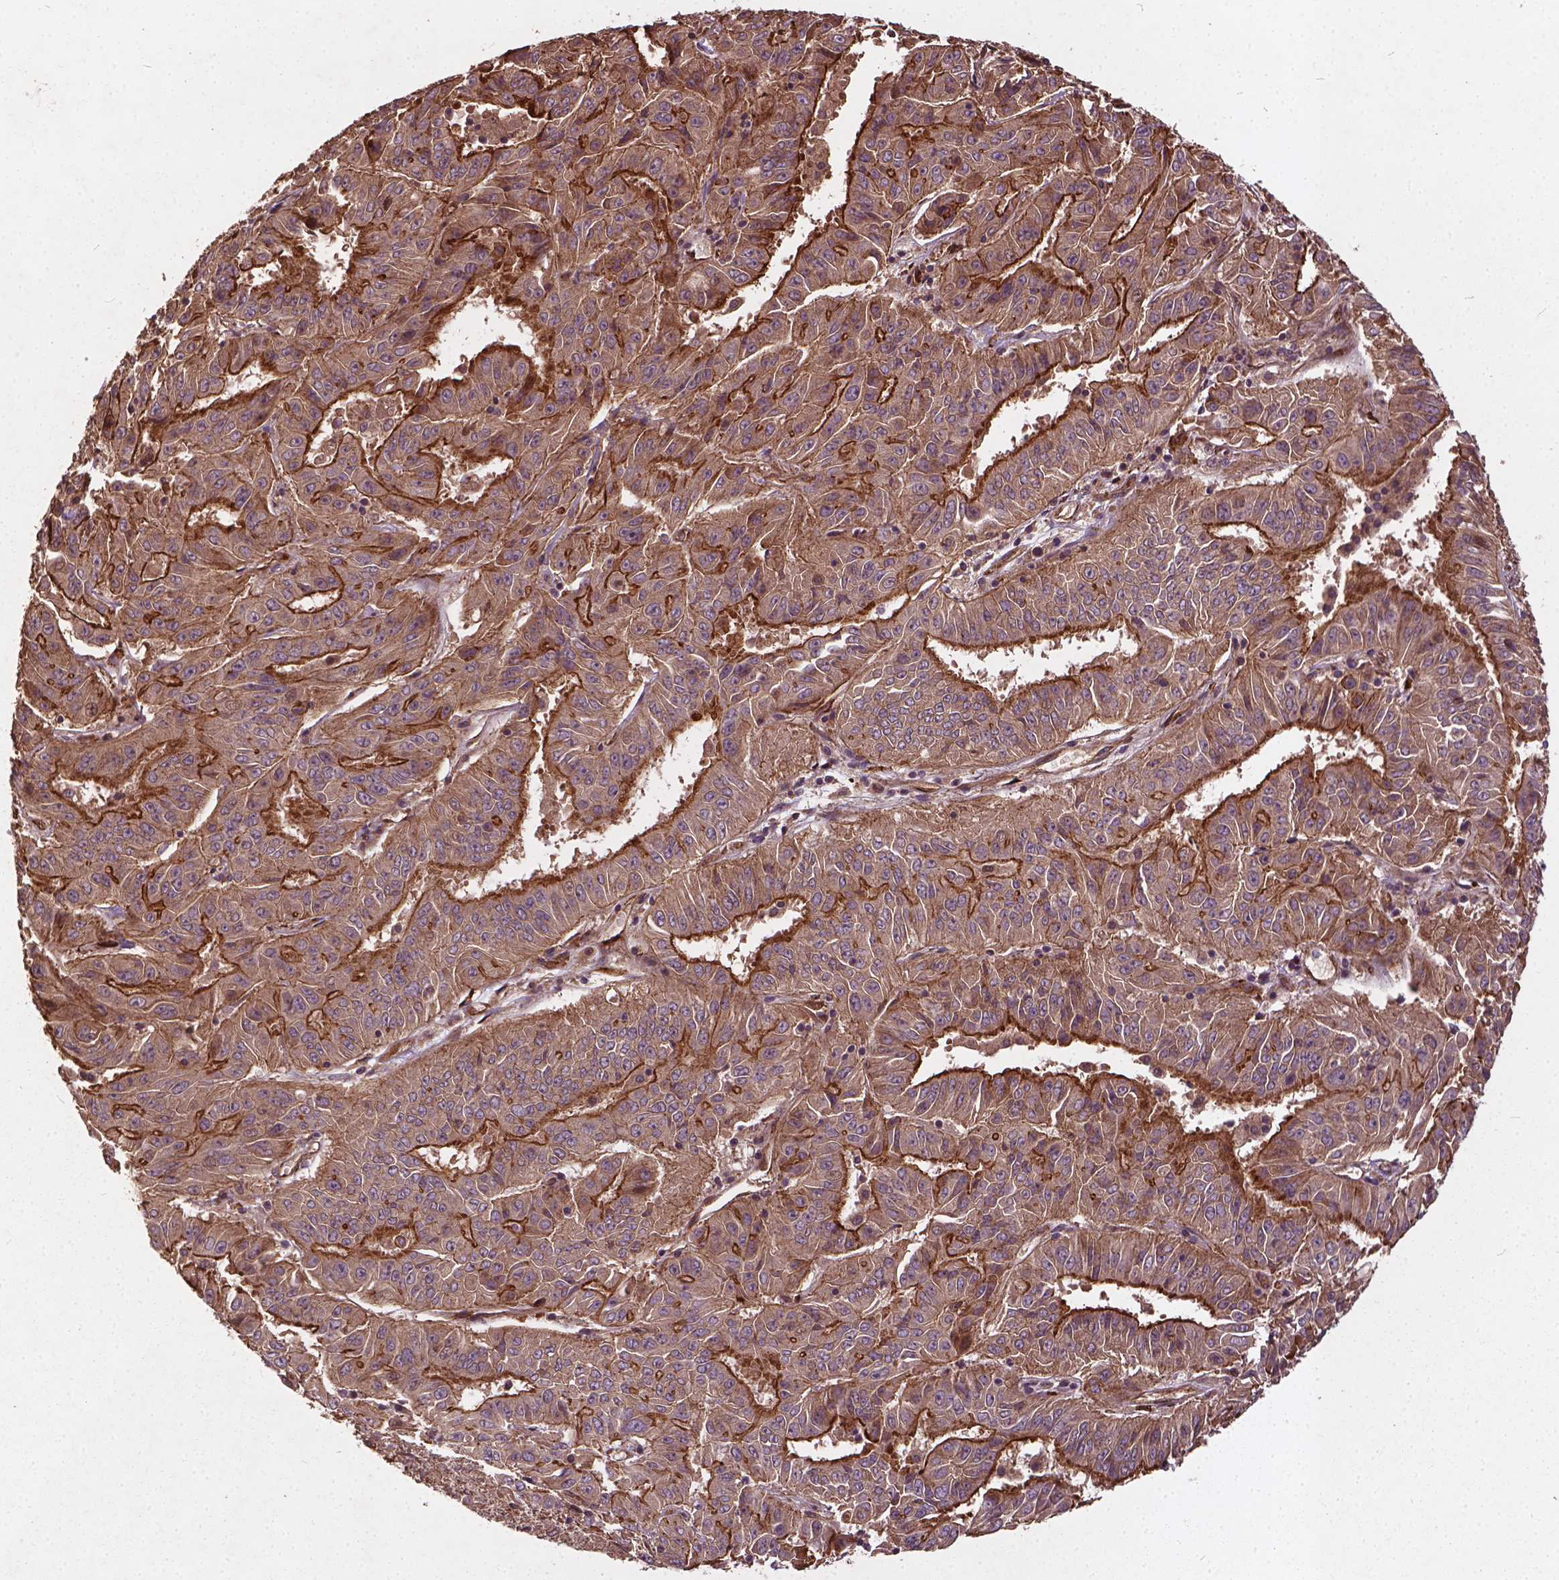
{"staining": {"intensity": "strong", "quantity": "25%-75%", "location": "cytoplasmic/membranous"}, "tissue": "pancreatic cancer", "cell_type": "Tumor cells", "image_type": "cancer", "snomed": [{"axis": "morphology", "description": "Adenocarcinoma, NOS"}, {"axis": "topography", "description": "Pancreas"}], "caption": "This micrograph exhibits immunohistochemistry staining of human adenocarcinoma (pancreatic), with high strong cytoplasmic/membranous expression in about 25%-75% of tumor cells.", "gene": "UBXN2A", "patient": {"sex": "male", "age": 63}}